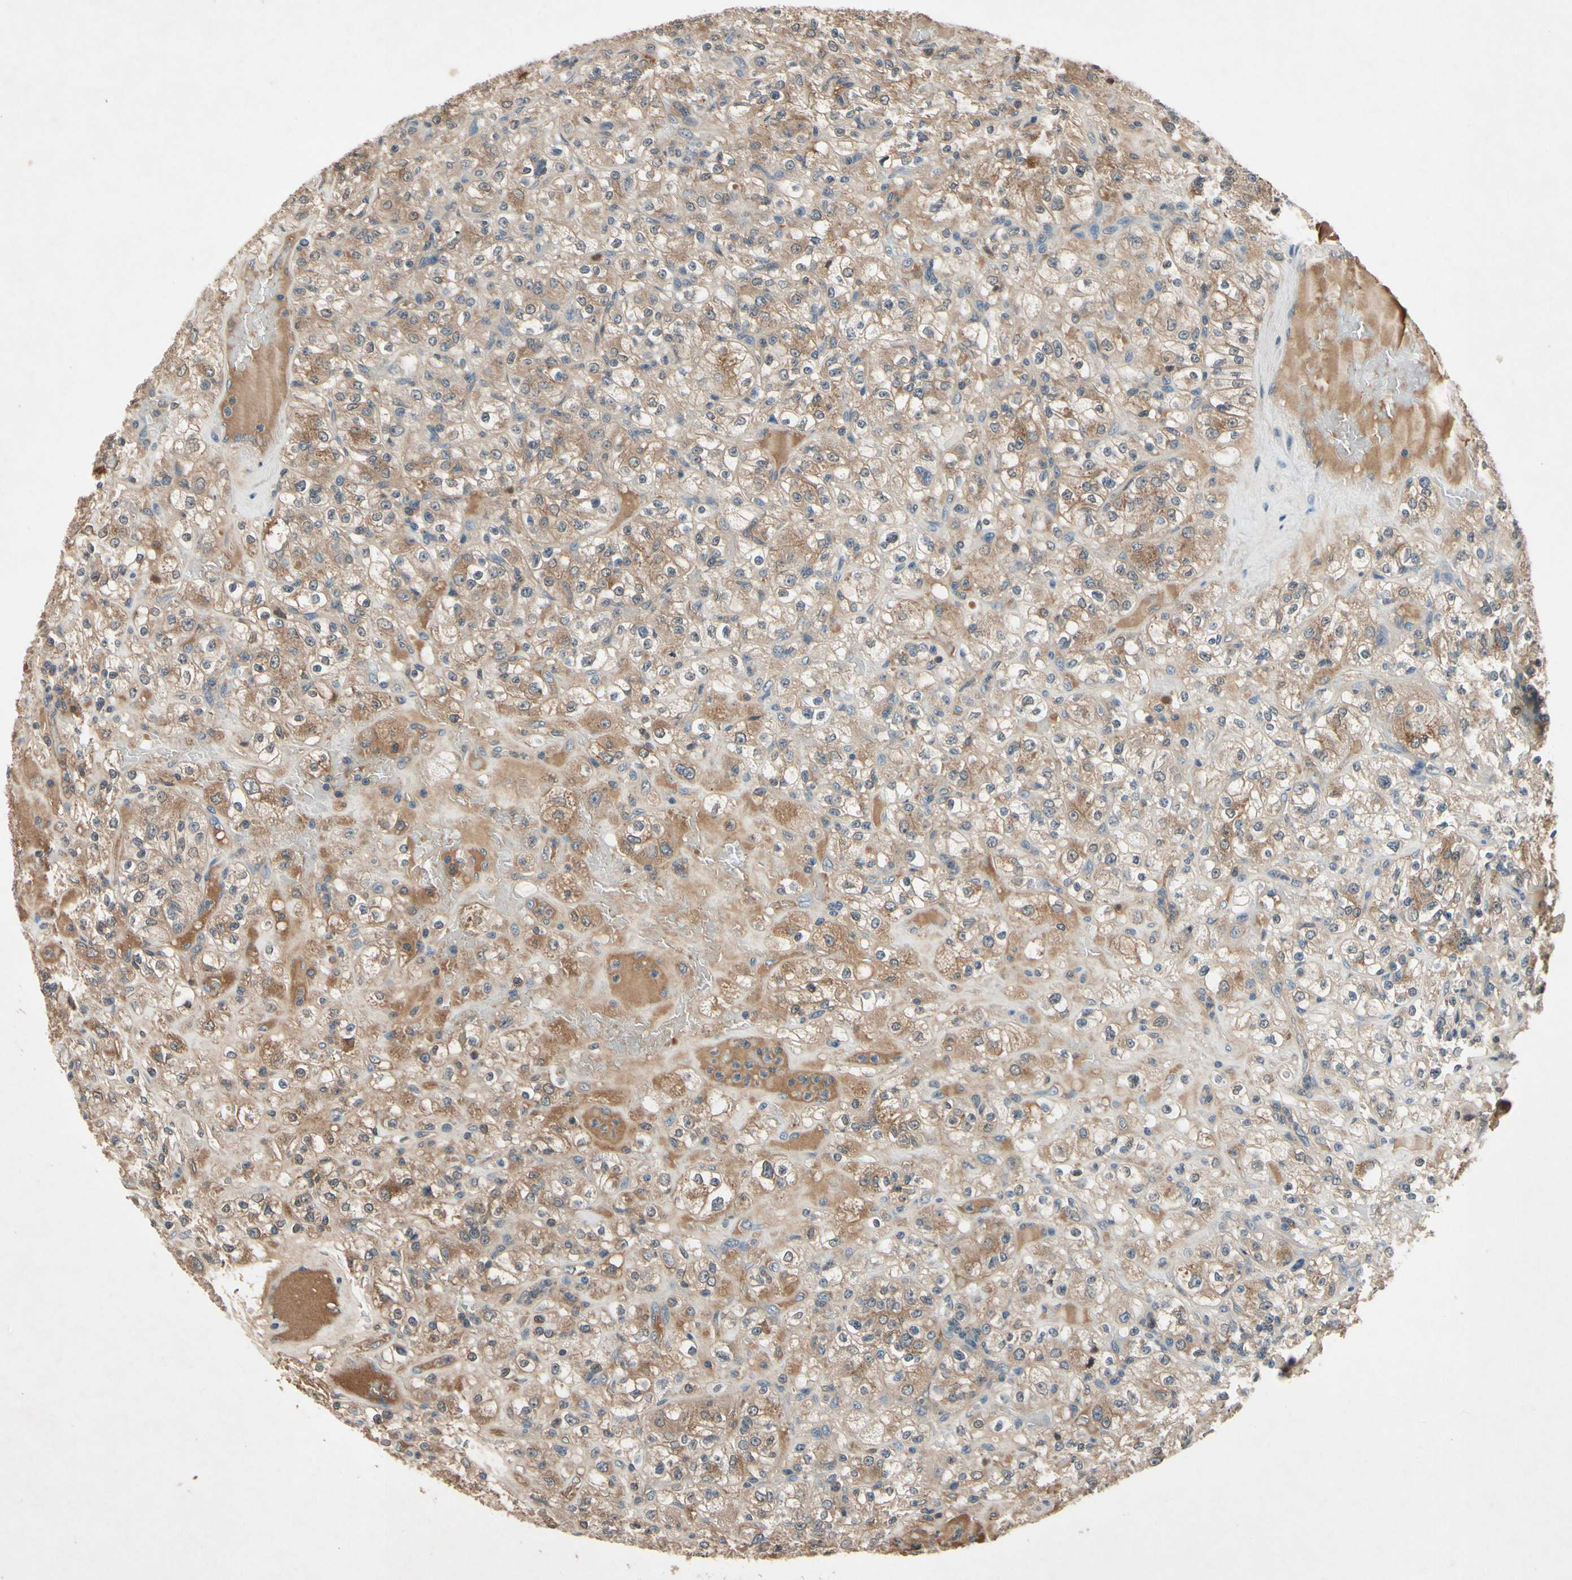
{"staining": {"intensity": "weak", "quantity": ">75%", "location": "cytoplasmic/membranous"}, "tissue": "renal cancer", "cell_type": "Tumor cells", "image_type": "cancer", "snomed": [{"axis": "morphology", "description": "Normal tissue, NOS"}, {"axis": "morphology", "description": "Adenocarcinoma, NOS"}, {"axis": "topography", "description": "Kidney"}], "caption": "IHC staining of renal adenocarcinoma, which shows low levels of weak cytoplasmic/membranous positivity in about >75% of tumor cells indicating weak cytoplasmic/membranous protein staining. The staining was performed using DAB (3,3'-diaminobenzidine) (brown) for protein detection and nuclei were counterstained in hematoxylin (blue).", "gene": "IL1RL1", "patient": {"sex": "female", "age": 72}}